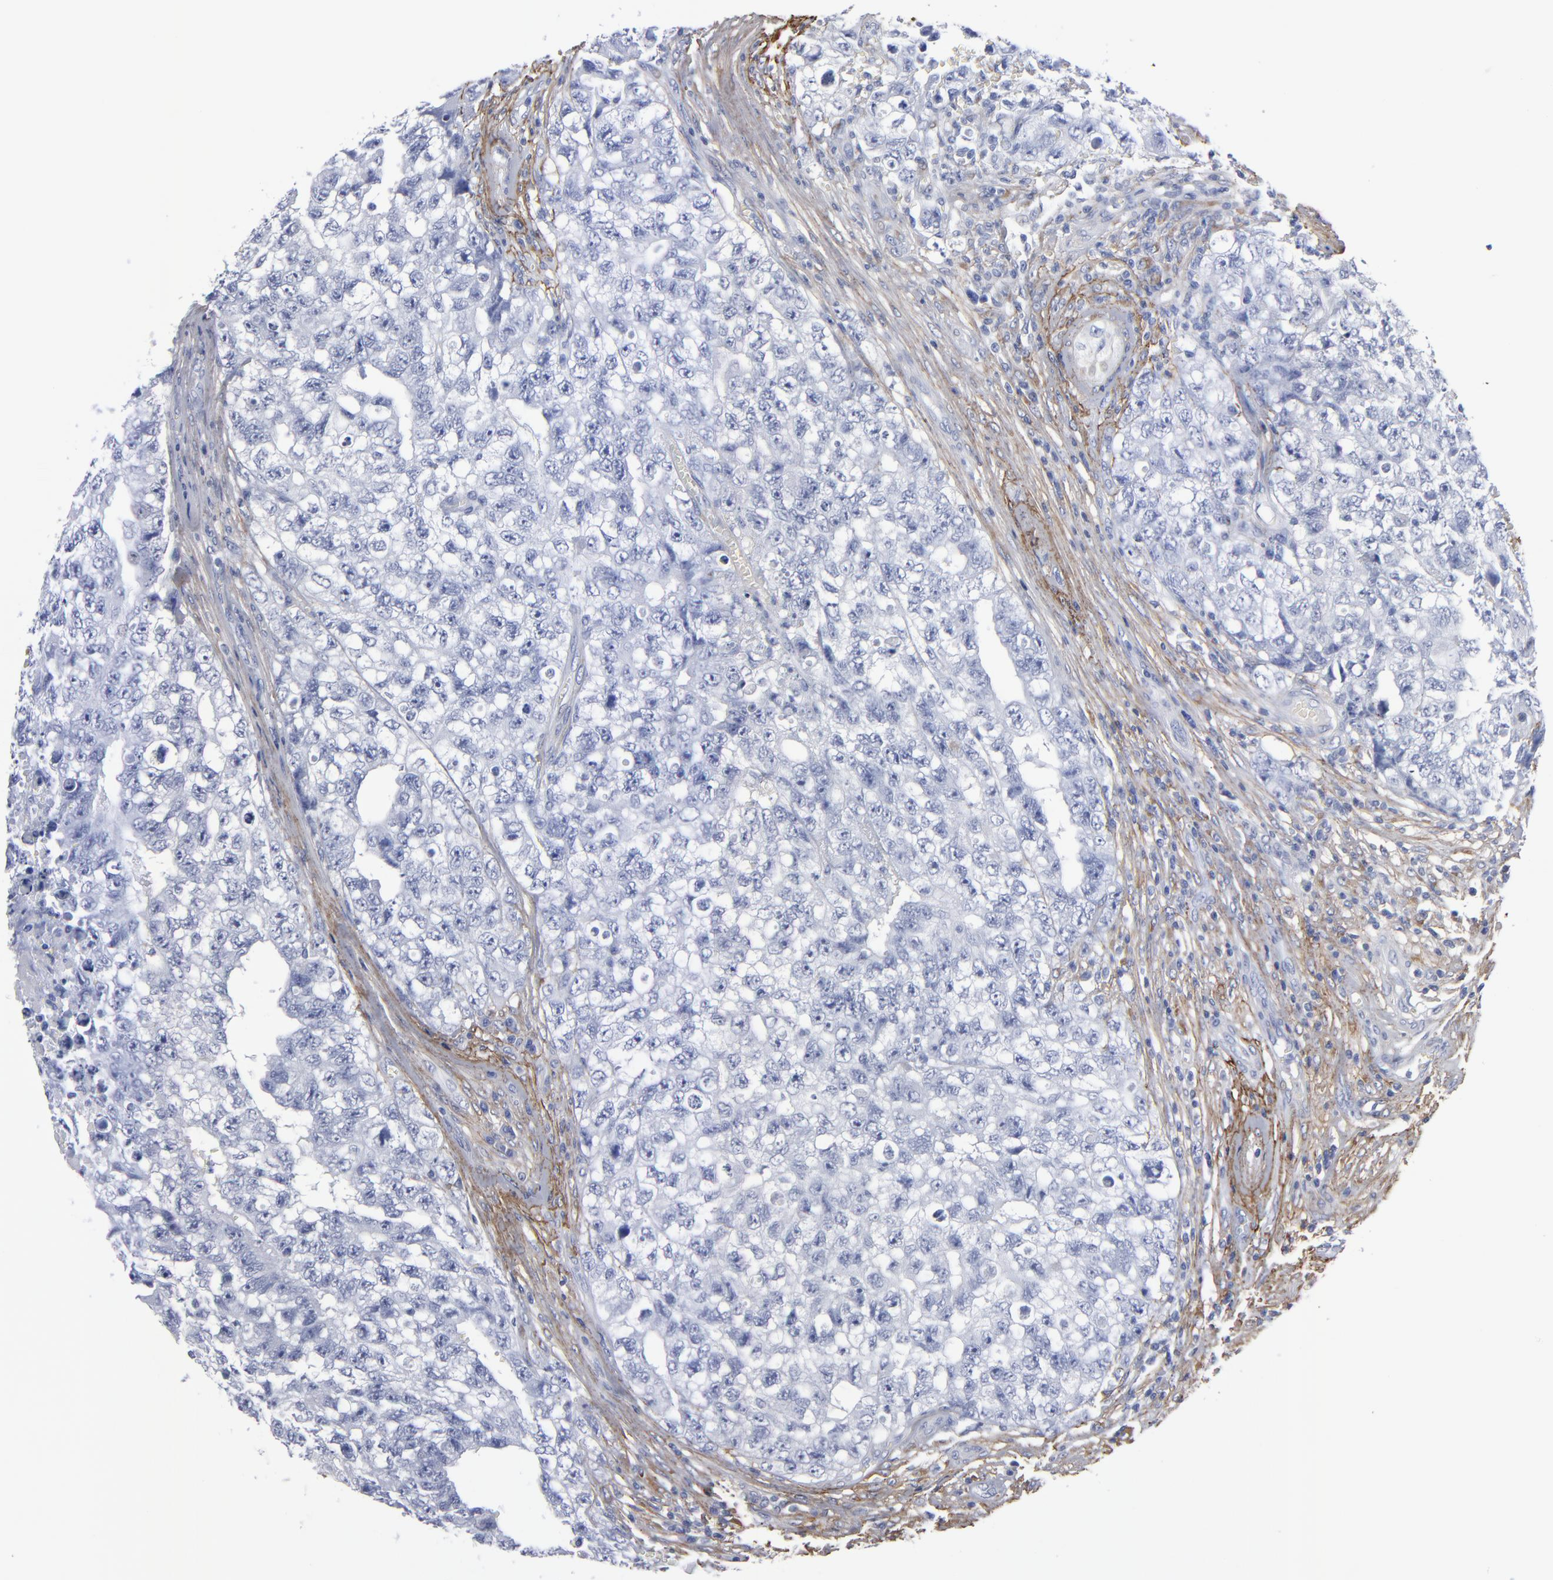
{"staining": {"intensity": "negative", "quantity": "none", "location": "none"}, "tissue": "testis cancer", "cell_type": "Tumor cells", "image_type": "cancer", "snomed": [{"axis": "morphology", "description": "Carcinoma, Embryonal, NOS"}, {"axis": "topography", "description": "Testis"}], "caption": "An image of human testis cancer is negative for staining in tumor cells.", "gene": "EMILIN1", "patient": {"sex": "male", "age": 31}}